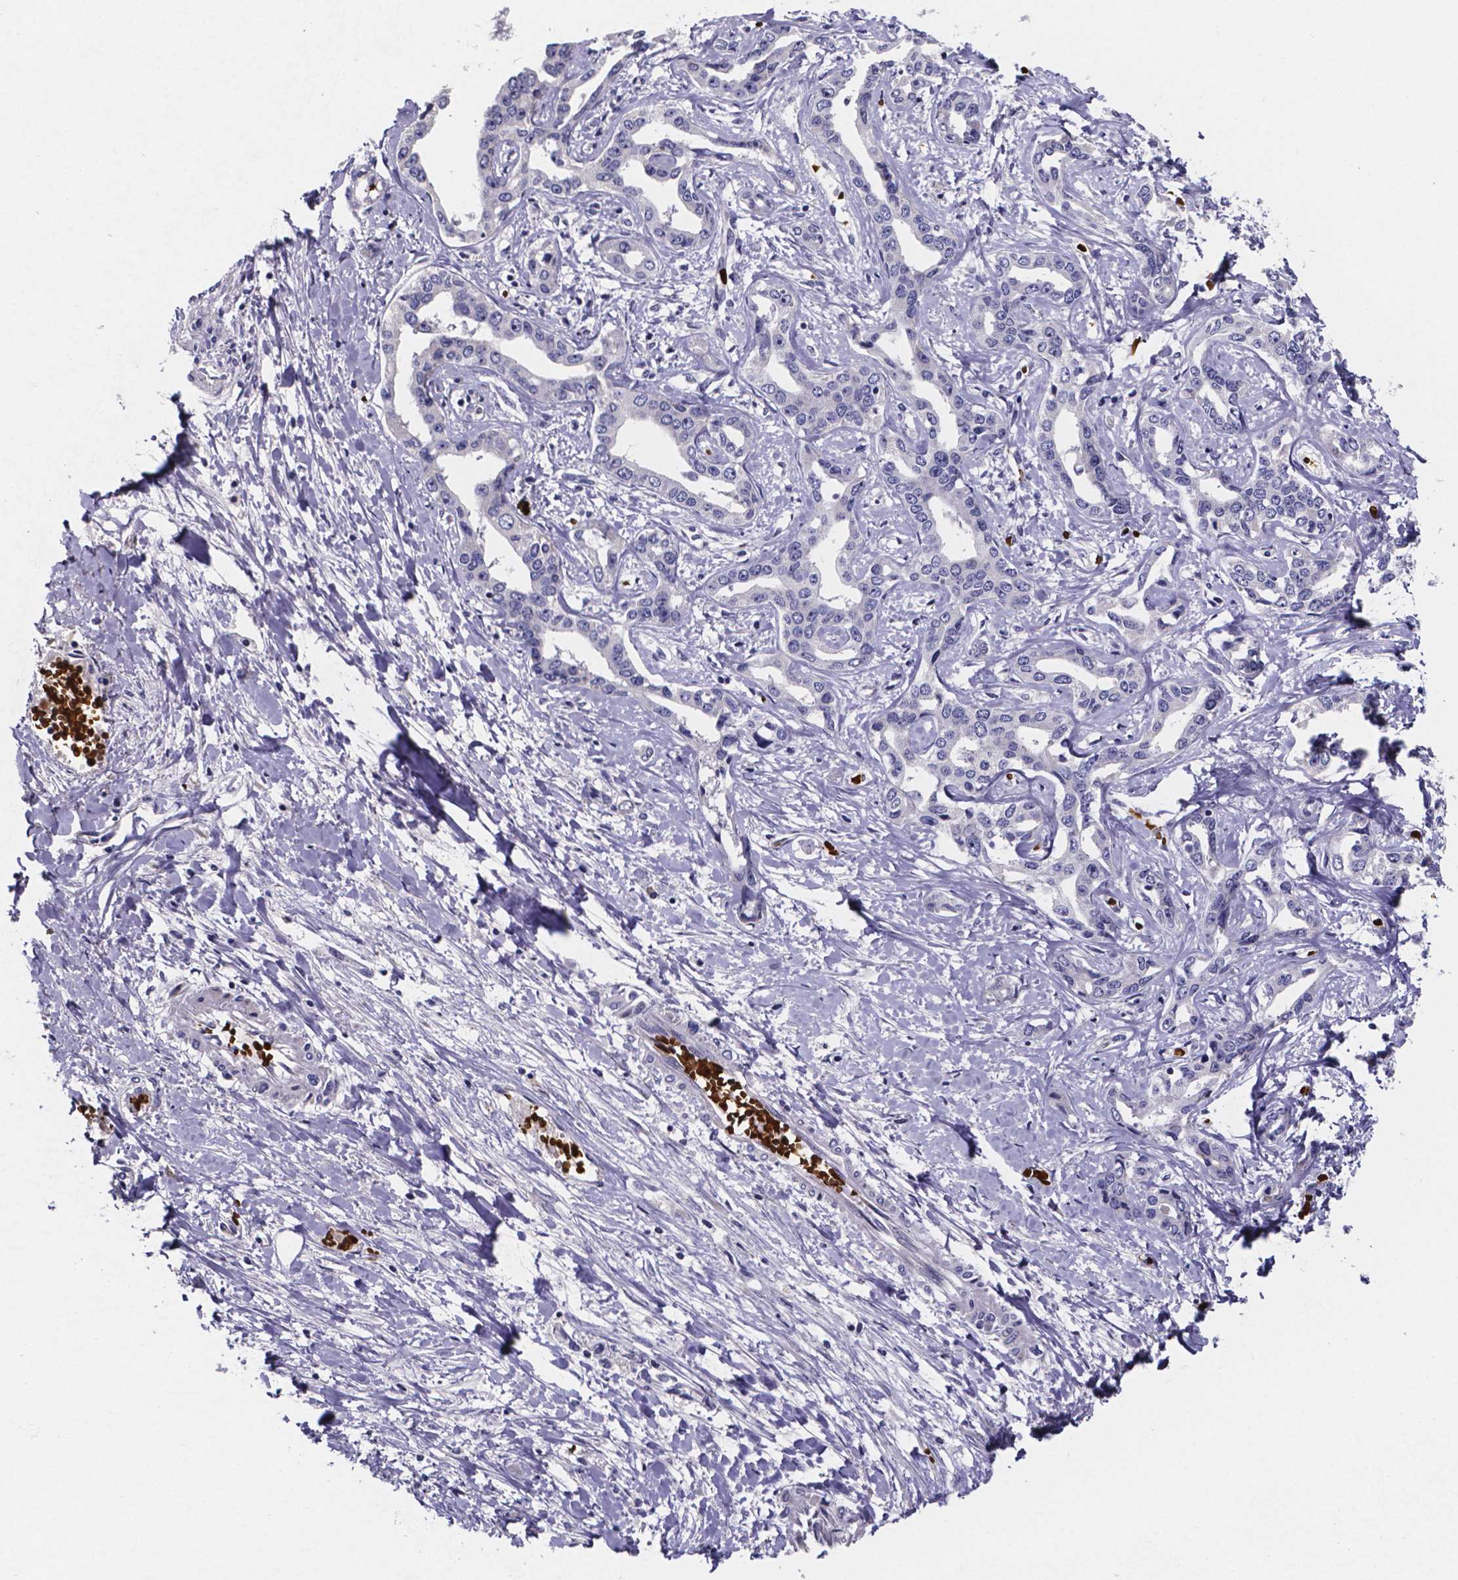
{"staining": {"intensity": "negative", "quantity": "none", "location": "none"}, "tissue": "liver cancer", "cell_type": "Tumor cells", "image_type": "cancer", "snomed": [{"axis": "morphology", "description": "Cholangiocarcinoma"}, {"axis": "topography", "description": "Liver"}], "caption": "This is an IHC image of human cholangiocarcinoma (liver). There is no staining in tumor cells.", "gene": "GABRA3", "patient": {"sex": "male", "age": 59}}